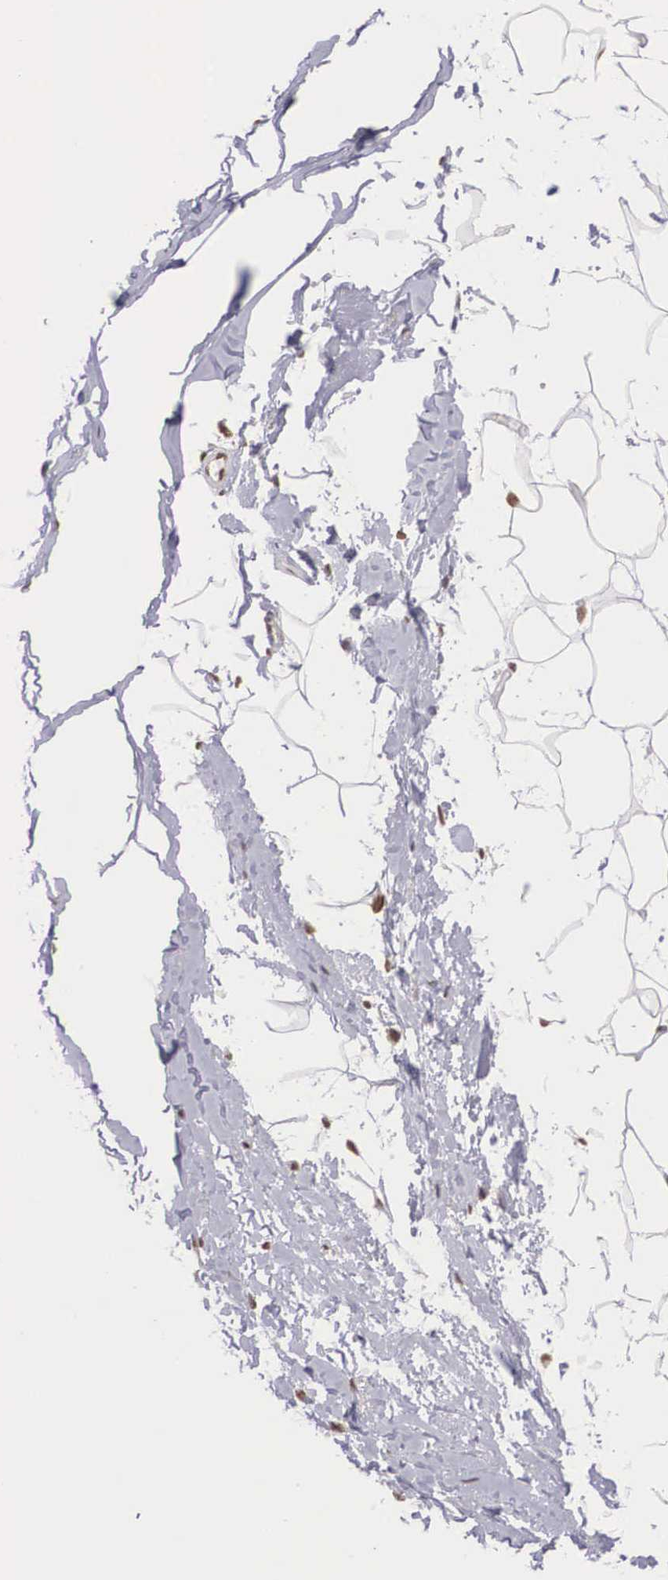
{"staining": {"intensity": "moderate", "quantity": "25%-75%", "location": "nuclear"}, "tissue": "adipose tissue", "cell_type": "Adipocytes", "image_type": "normal", "snomed": [{"axis": "morphology", "description": "Normal tissue, NOS"}, {"axis": "topography", "description": "Breast"}], "caption": "Benign adipose tissue exhibits moderate nuclear staining in about 25%-75% of adipocytes, visualized by immunohistochemistry. Using DAB (brown) and hematoxylin (blue) stains, captured at high magnification using brightfield microscopy.", "gene": "POLR2F", "patient": {"sex": "female", "age": 45}}